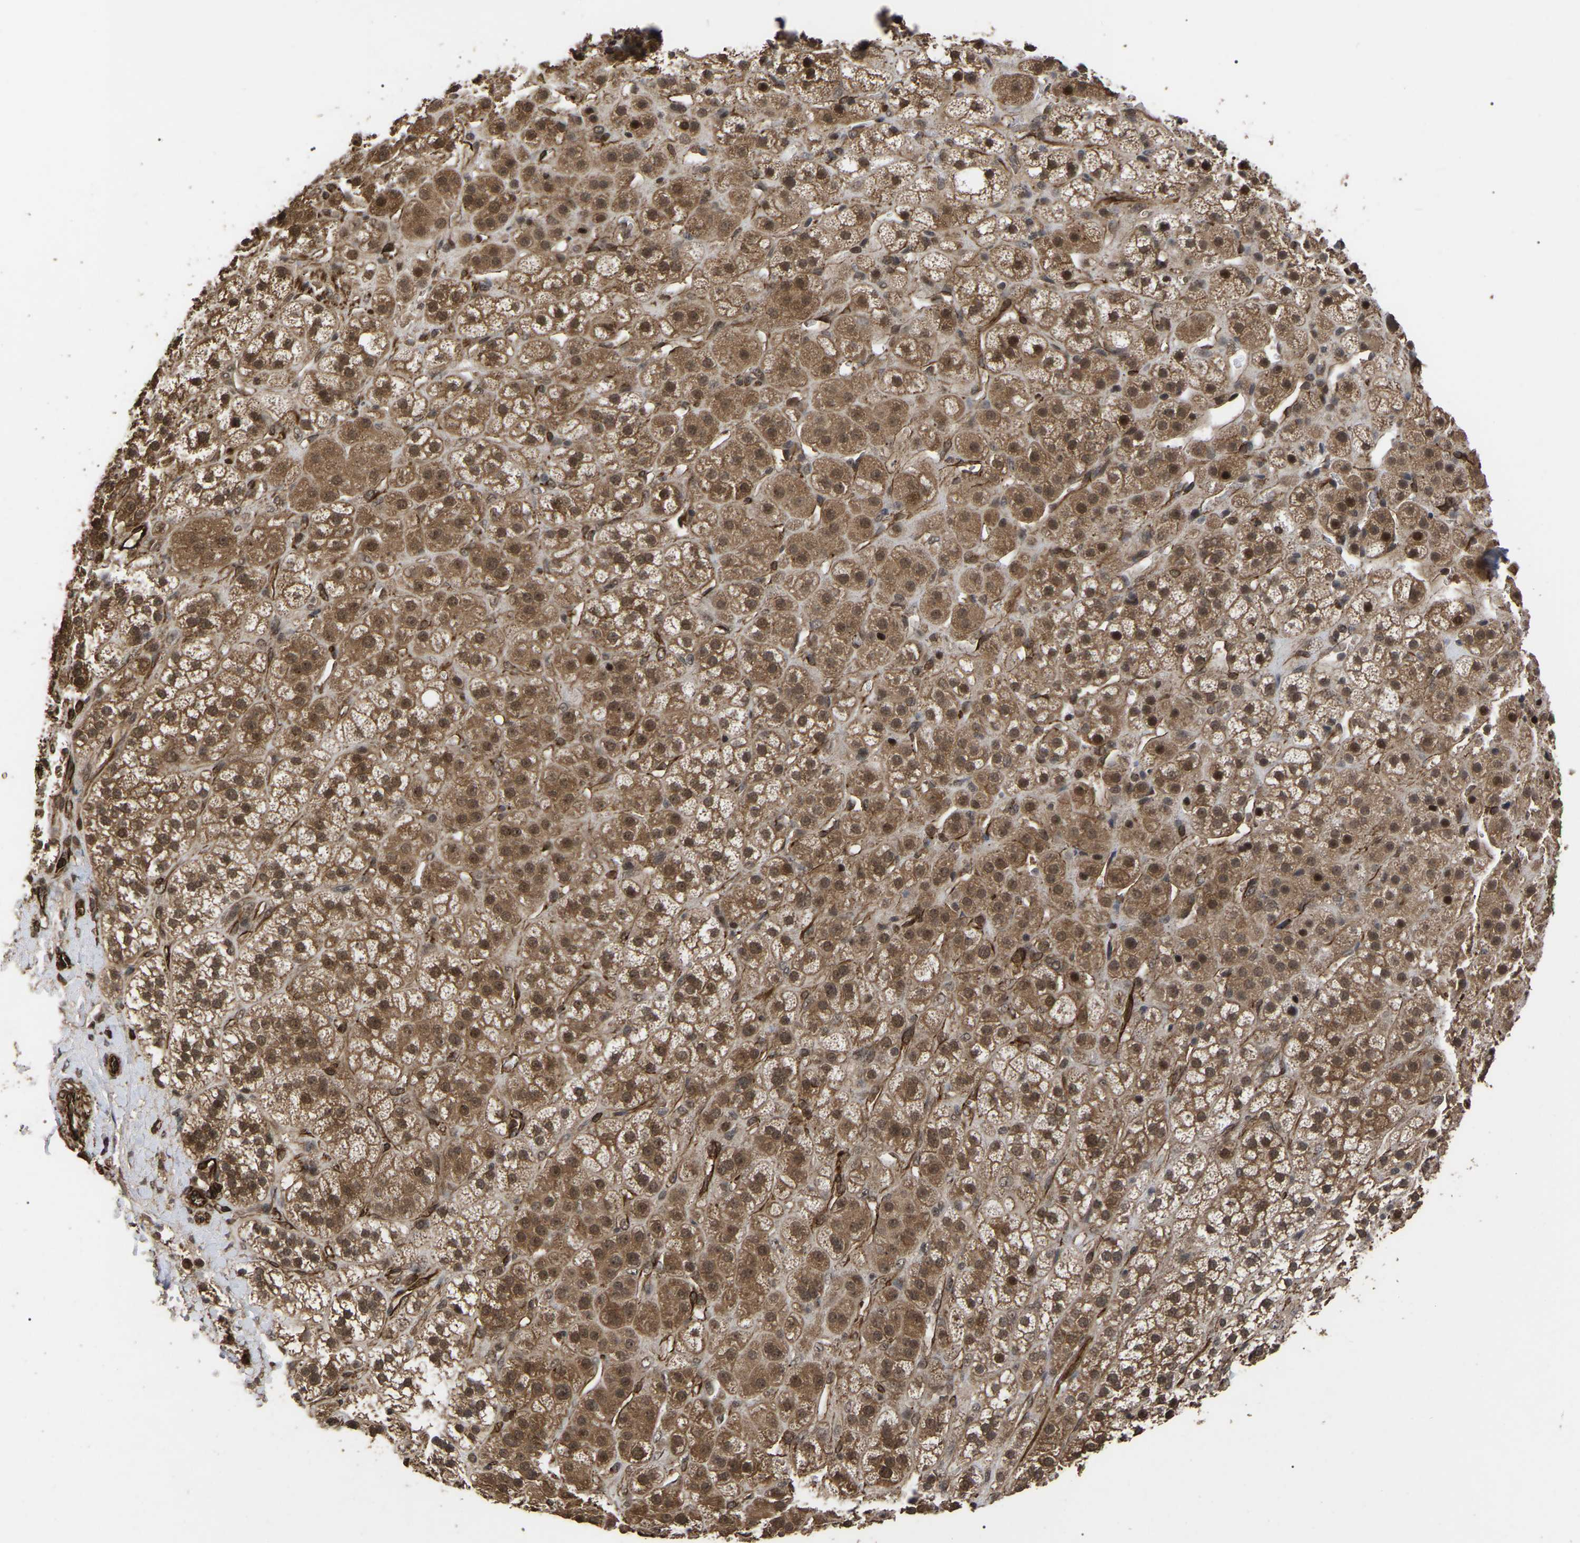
{"staining": {"intensity": "moderate", "quantity": ">75%", "location": "cytoplasmic/membranous,nuclear"}, "tissue": "adrenal gland", "cell_type": "Glandular cells", "image_type": "normal", "snomed": [{"axis": "morphology", "description": "Normal tissue, NOS"}, {"axis": "topography", "description": "Adrenal gland"}], "caption": "Normal adrenal gland shows moderate cytoplasmic/membranous,nuclear expression in approximately >75% of glandular cells.", "gene": "FAM161B", "patient": {"sex": "male", "age": 56}}